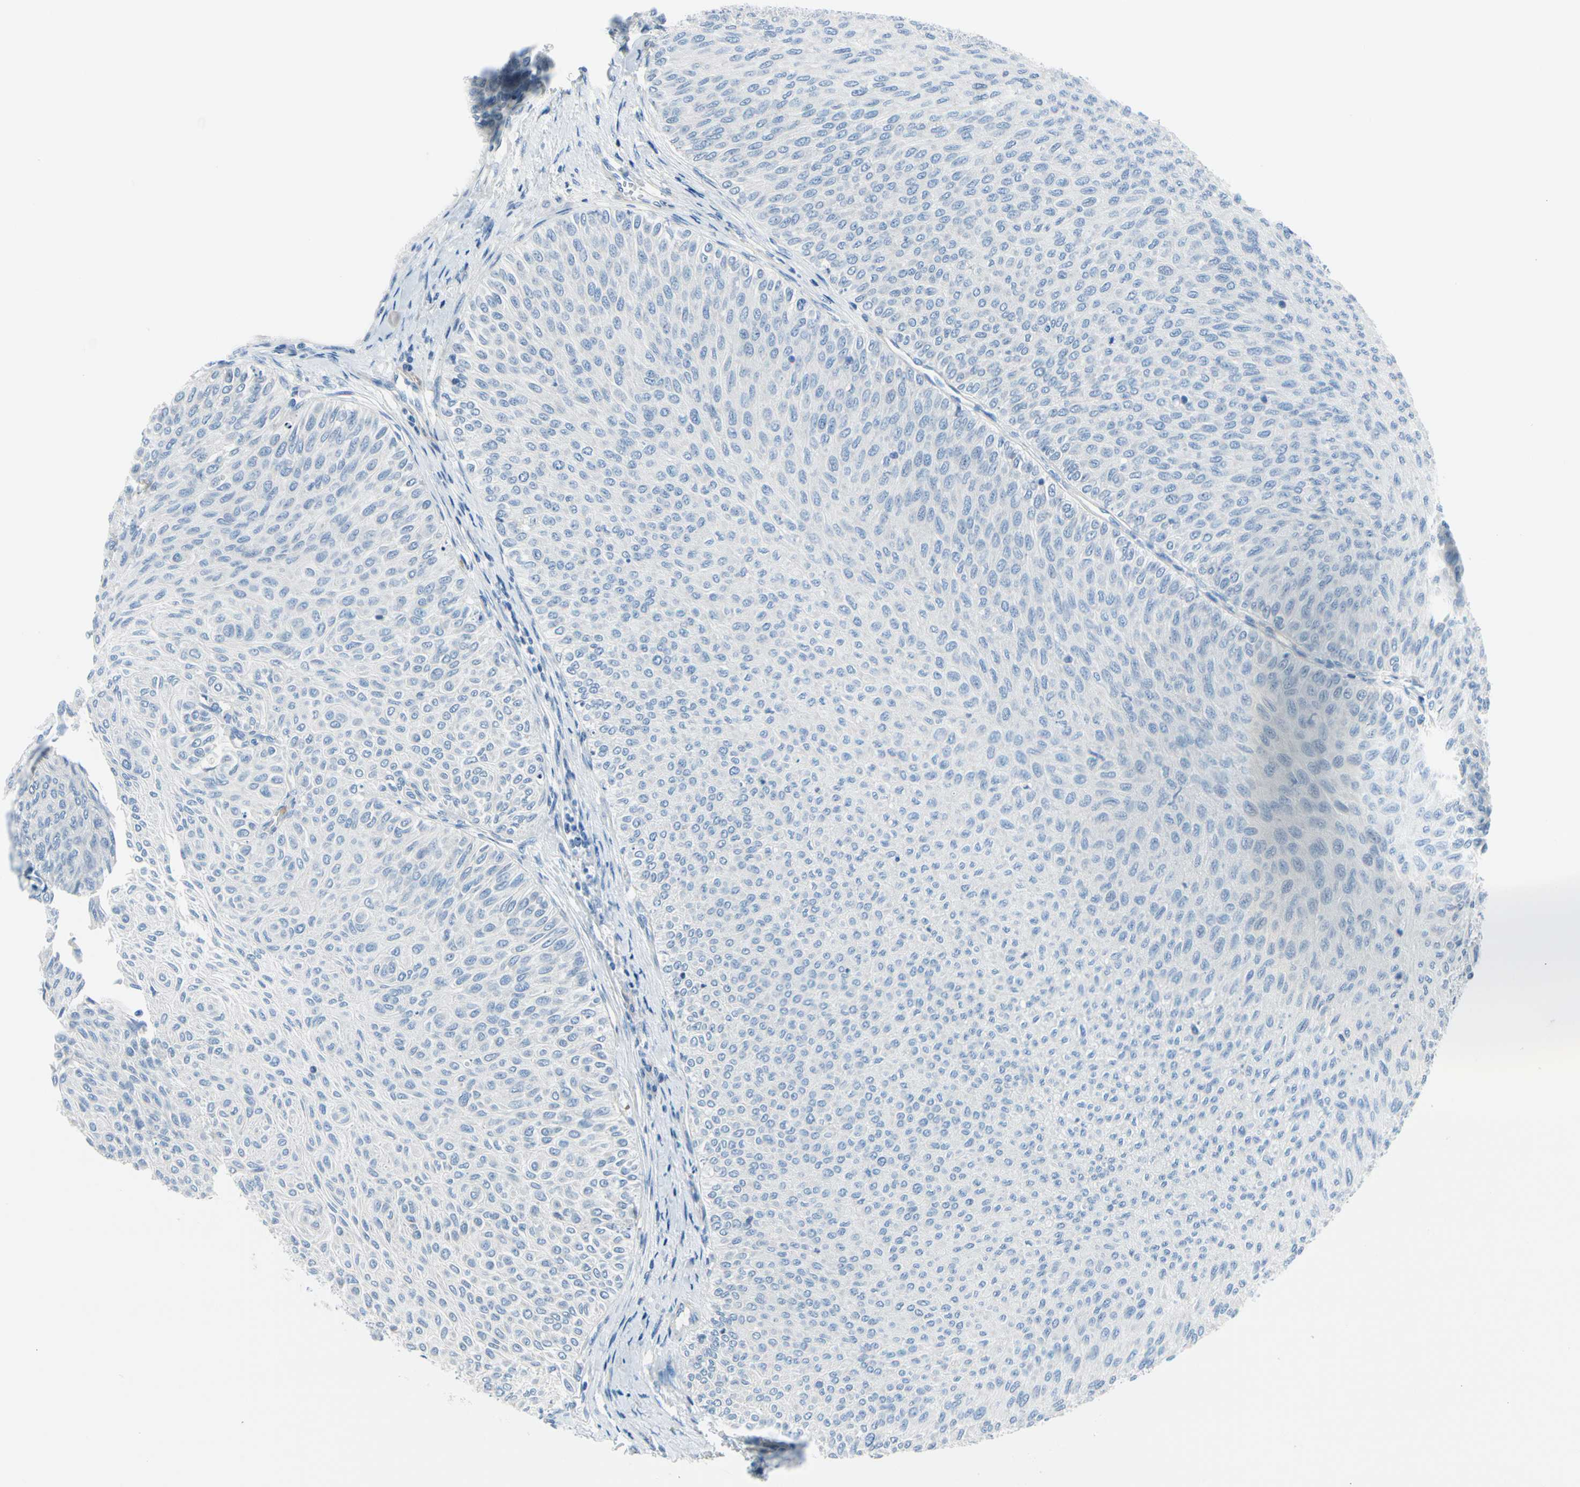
{"staining": {"intensity": "negative", "quantity": "none", "location": "none"}, "tissue": "urothelial cancer", "cell_type": "Tumor cells", "image_type": "cancer", "snomed": [{"axis": "morphology", "description": "Urothelial carcinoma, Low grade"}, {"axis": "topography", "description": "Urinary bladder"}], "caption": "The histopathology image exhibits no staining of tumor cells in urothelial cancer. The staining is performed using DAB brown chromogen with nuclei counter-stained in using hematoxylin.", "gene": "FCER2", "patient": {"sex": "male", "age": 78}}